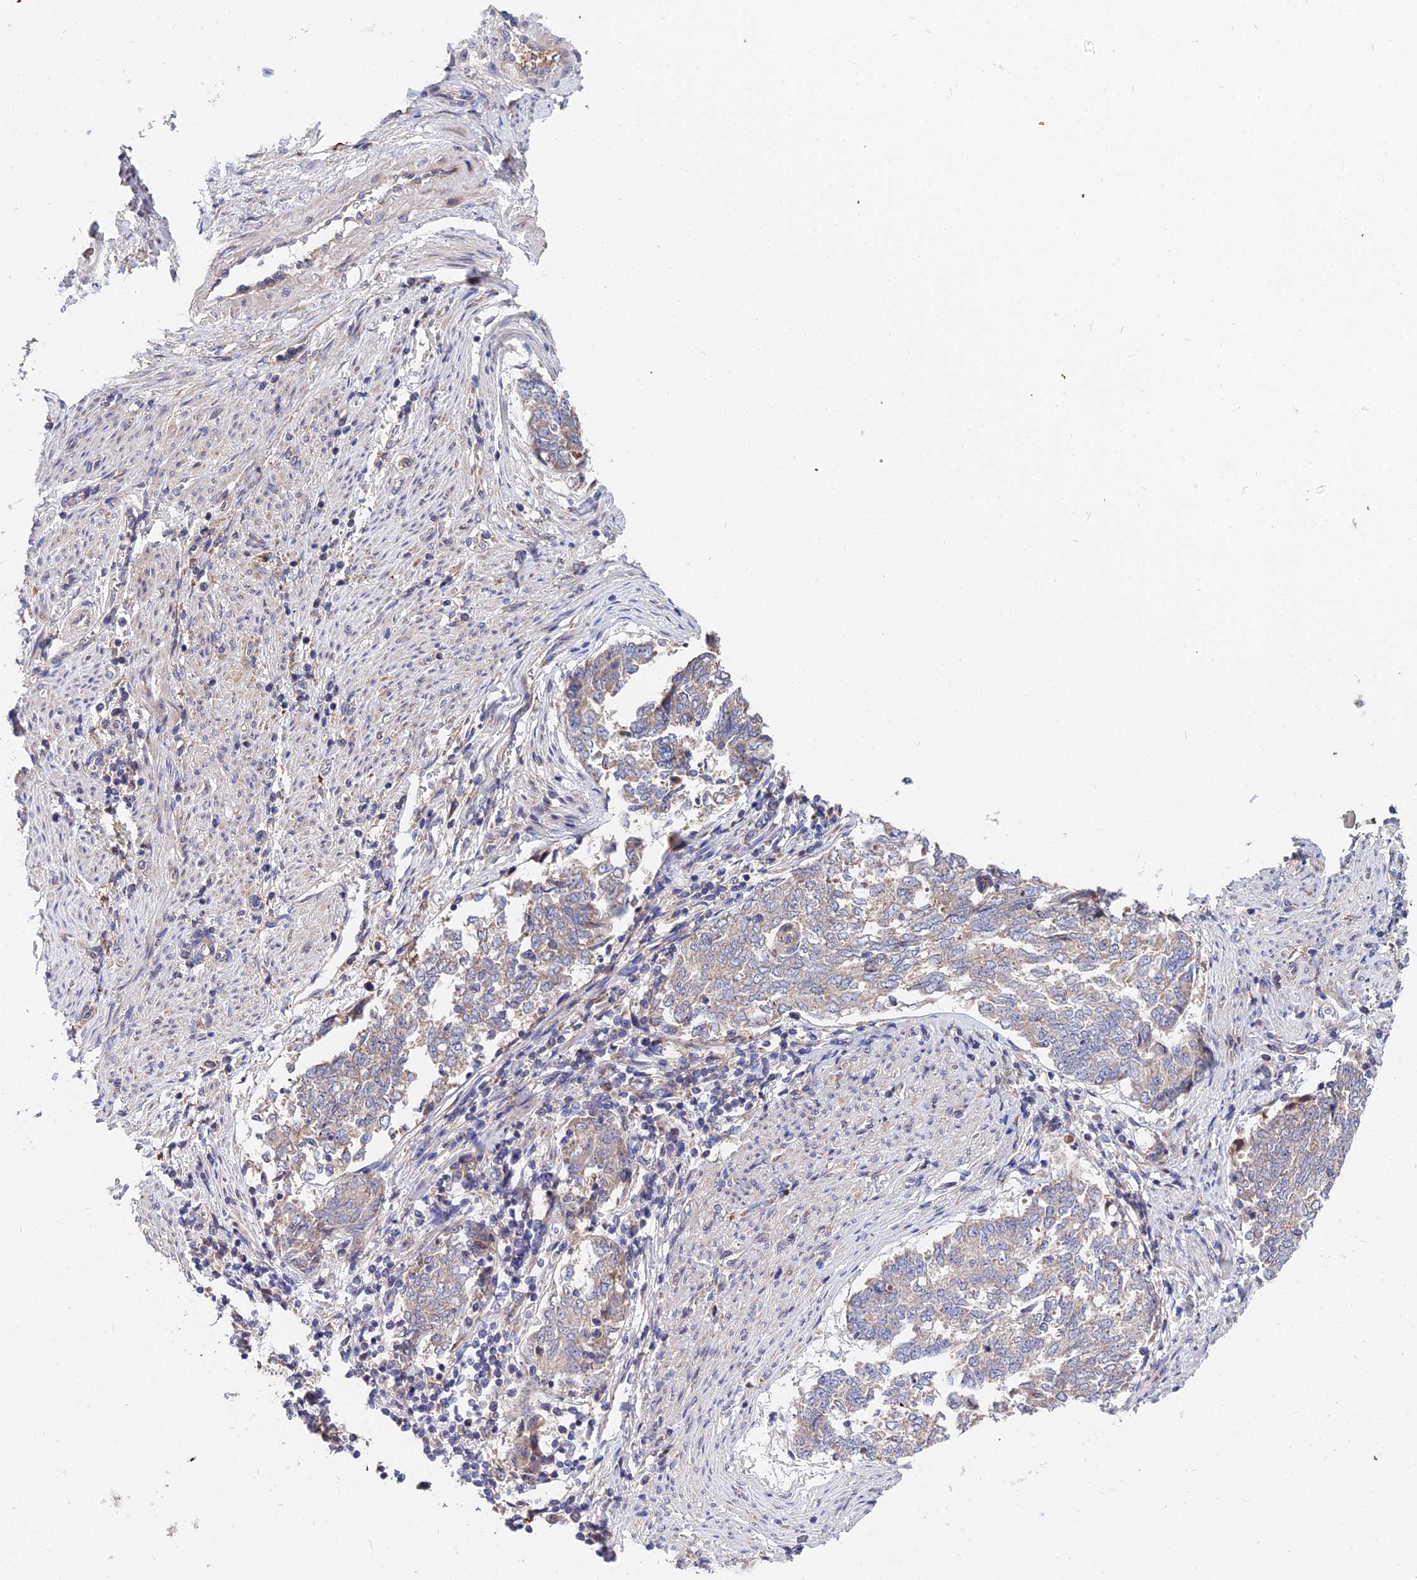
{"staining": {"intensity": "weak", "quantity": "25%-75%", "location": "cytoplasmic/membranous"}, "tissue": "endometrial cancer", "cell_type": "Tumor cells", "image_type": "cancer", "snomed": [{"axis": "morphology", "description": "Adenocarcinoma, NOS"}, {"axis": "topography", "description": "Endometrium"}], "caption": "Immunohistochemical staining of human endometrial cancer shows low levels of weak cytoplasmic/membranous protein staining in about 25%-75% of tumor cells.", "gene": "CDC37L1", "patient": {"sex": "female", "age": 80}}